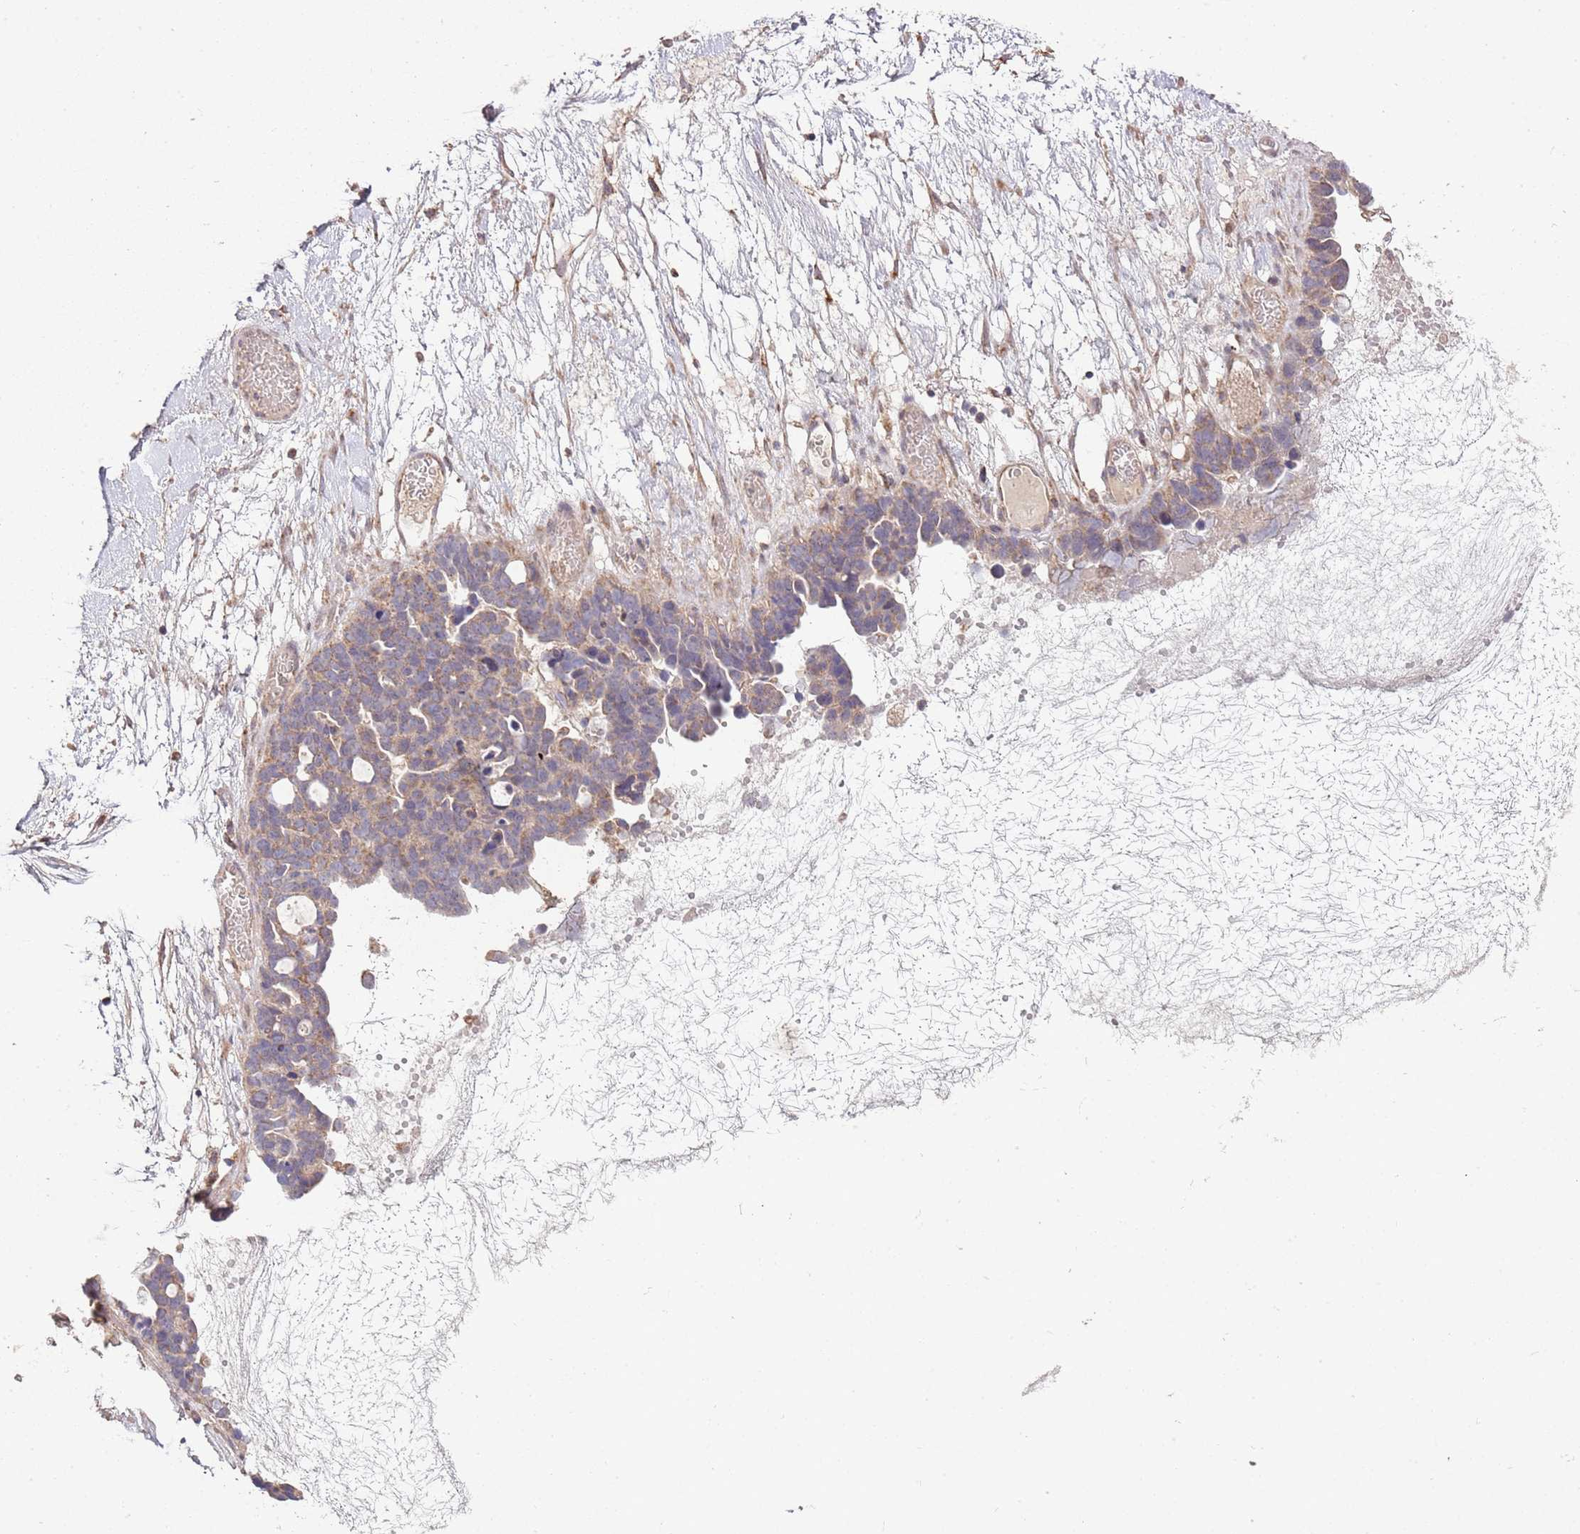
{"staining": {"intensity": "weak", "quantity": ">75%", "location": "cytoplasmic/membranous"}, "tissue": "ovarian cancer", "cell_type": "Tumor cells", "image_type": "cancer", "snomed": [{"axis": "morphology", "description": "Cystadenocarcinoma, serous, NOS"}, {"axis": "topography", "description": "Ovary"}], "caption": "Tumor cells display low levels of weak cytoplasmic/membranous positivity in about >75% of cells in human ovarian cancer (serous cystadenocarcinoma).", "gene": "IVD", "patient": {"sex": "female", "age": 54}}